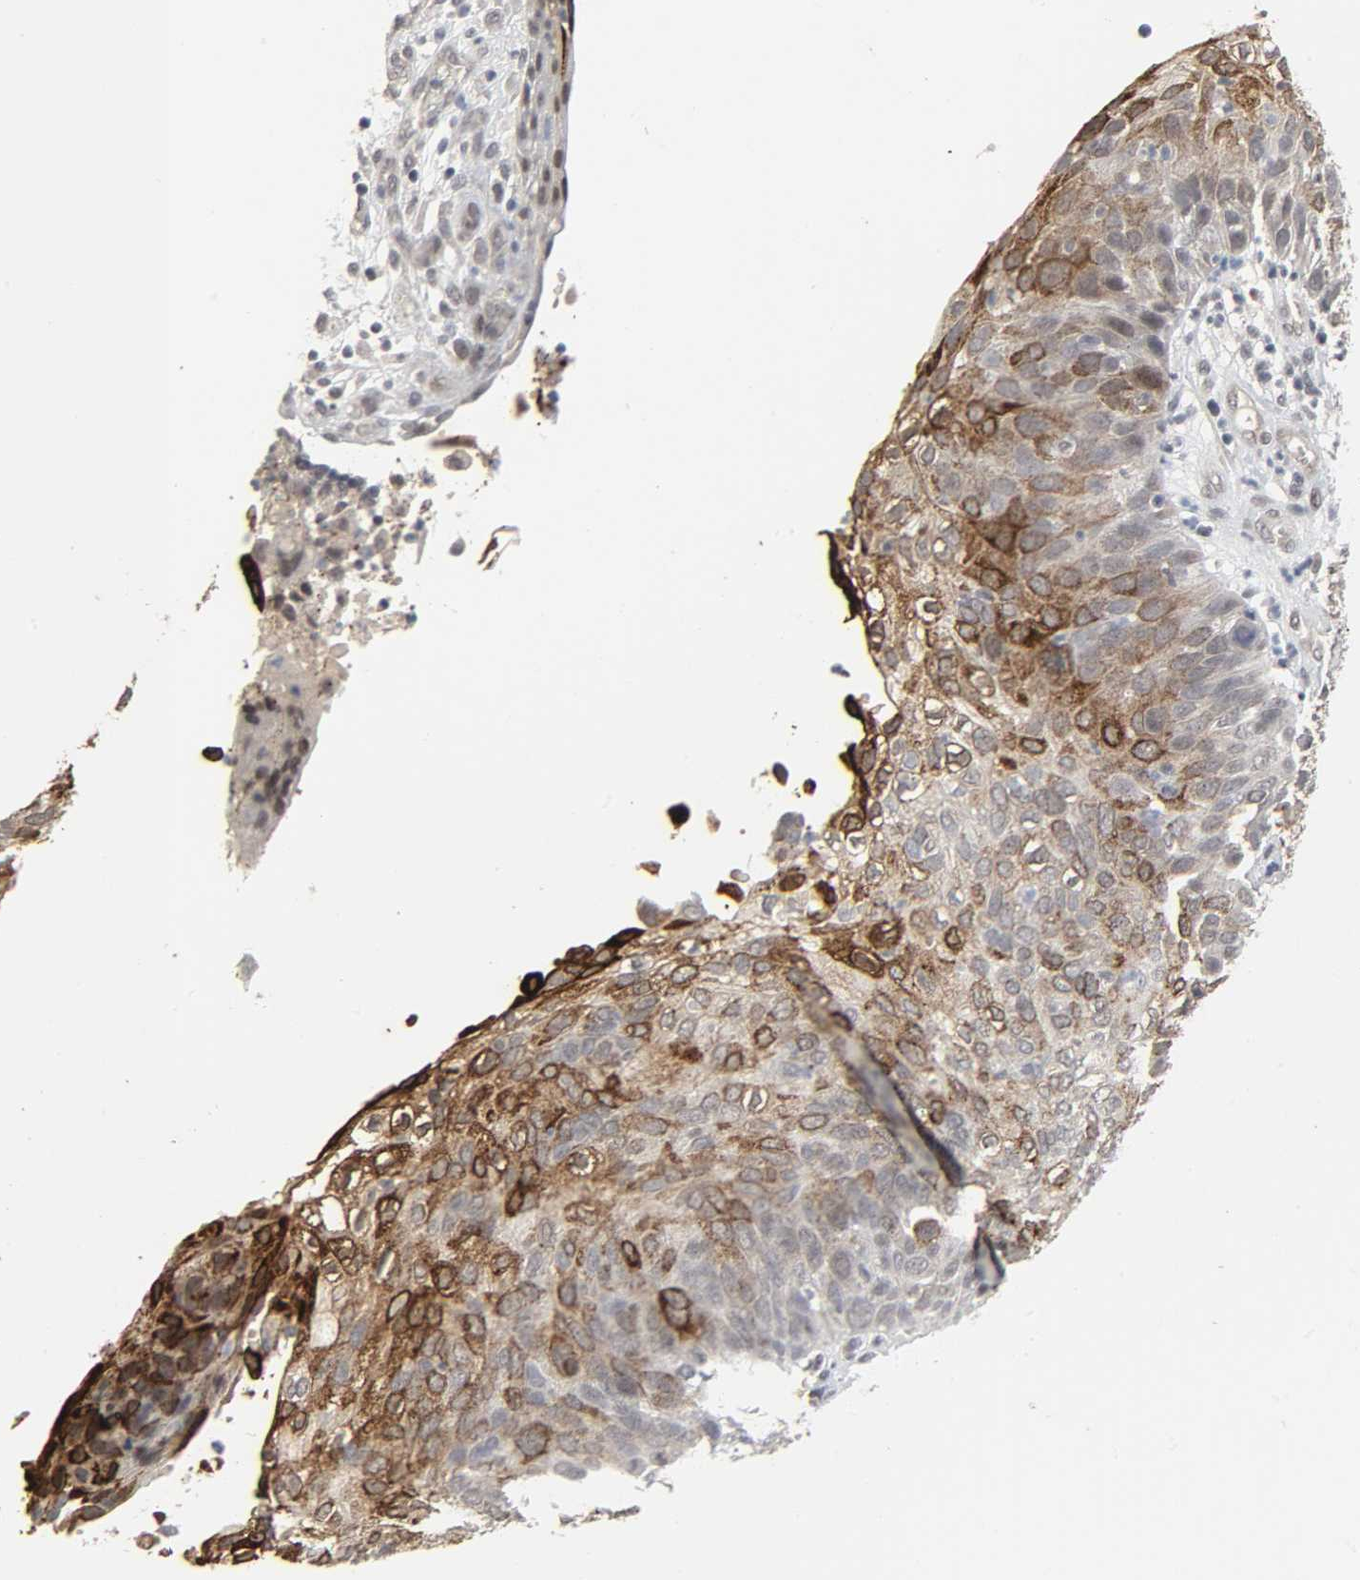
{"staining": {"intensity": "strong", "quantity": "25%-75%", "location": "cytoplasmic/membranous"}, "tissue": "skin cancer", "cell_type": "Tumor cells", "image_type": "cancer", "snomed": [{"axis": "morphology", "description": "Squamous cell carcinoma, NOS"}, {"axis": "topography", "description": "Skin"}], "caption": "Immunohistochemical staining of squamous cell carcinoma (skin) displays strong cytoplasmic/membranous protein positivity in about 25%-75% of tumor cells. The staining is performed using DAB brown chromogen to label protein expression. The nuclei are counter-stained blue using hematoxylin.", "gene": "MUC1", "patient": {"sex": "male", "age": 87}}